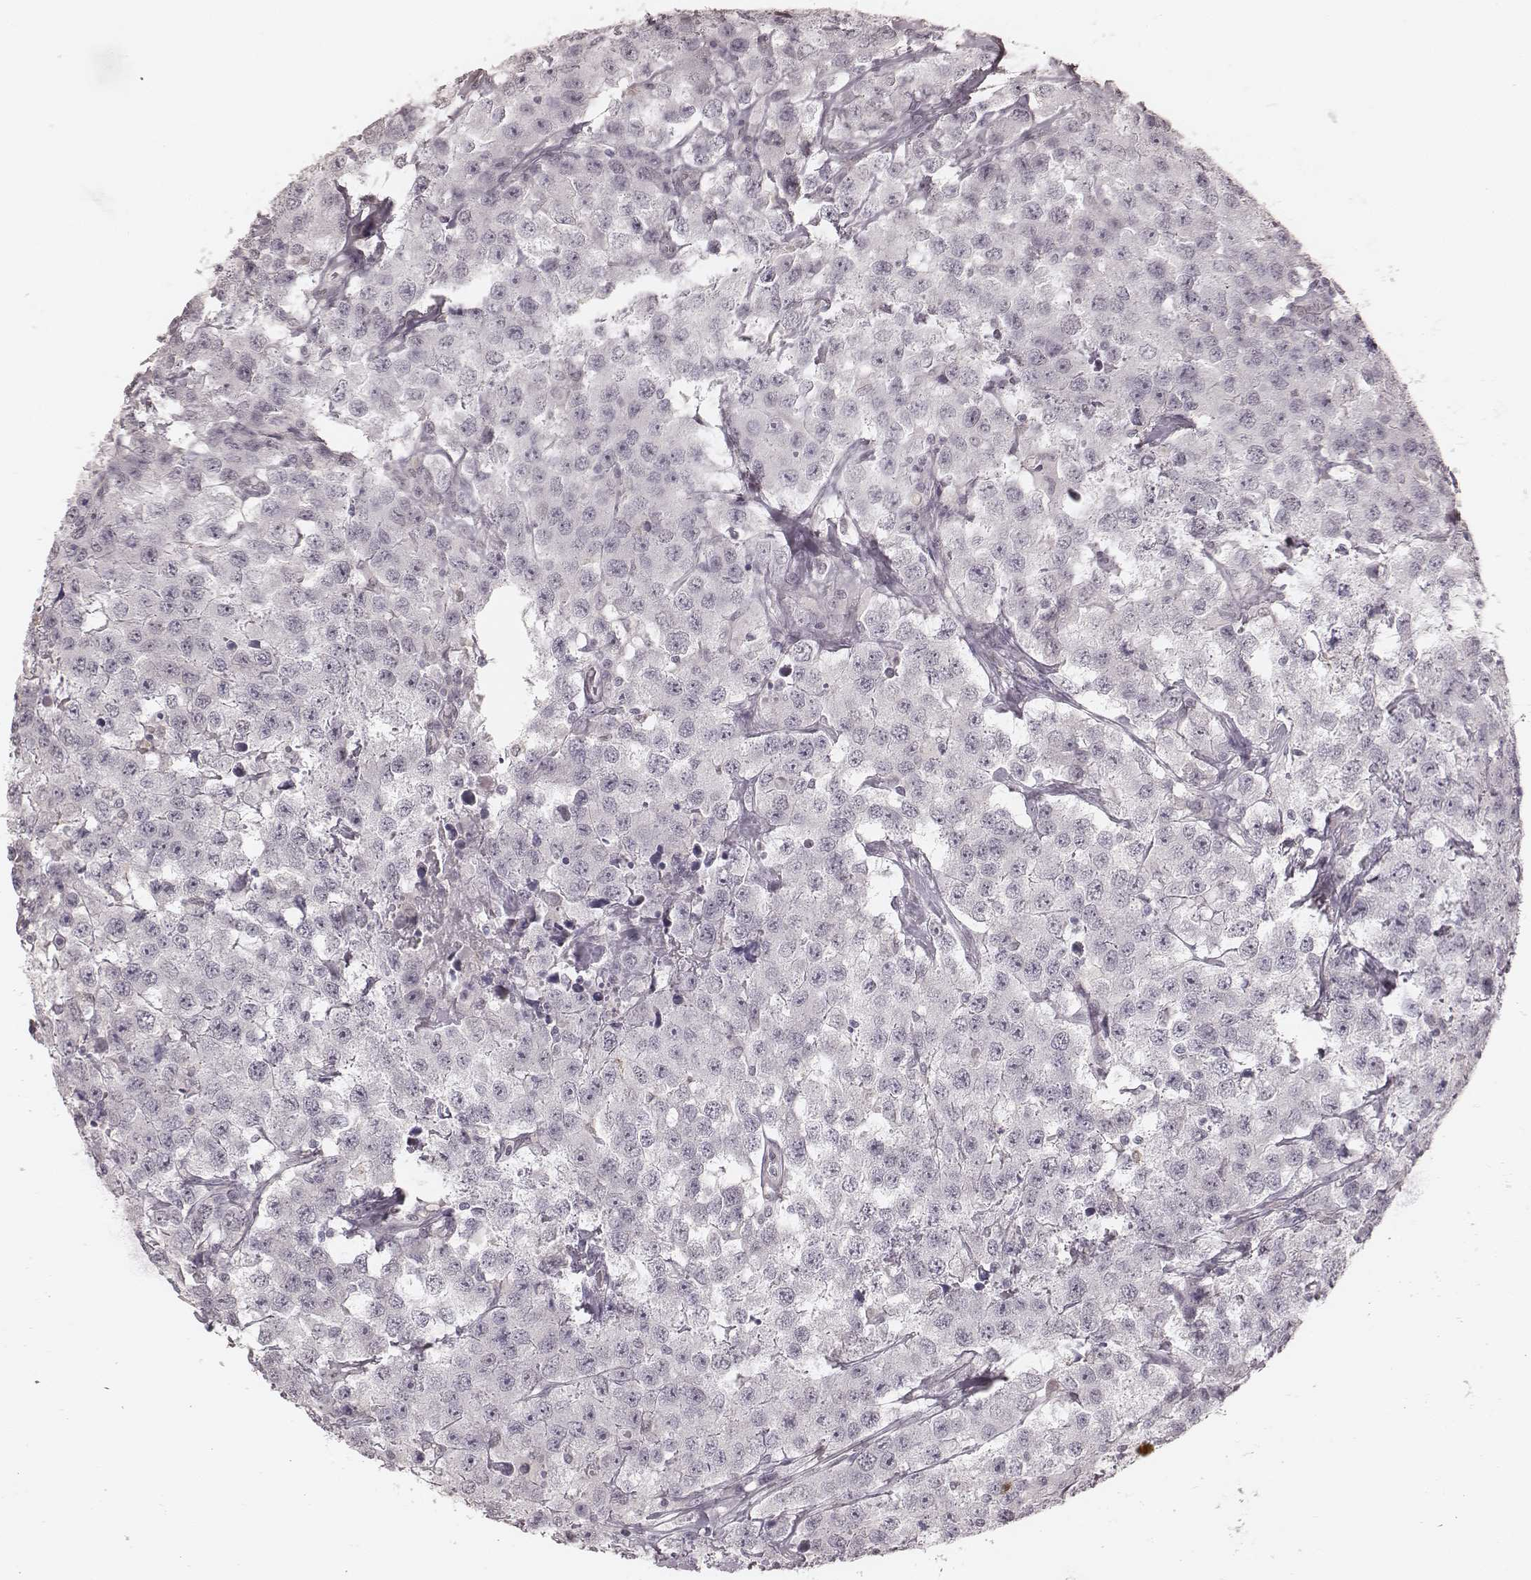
{"staining": {"intensity": "negative", "quantity": "none", "location": "none"}, "tissue": "testis cancer", "cell_type": "Tumor cells", "image_type": "cancer", "snomed": [{"axis": "morphology", "description": "Seminoma, NOS"}, {"axis": "topography", "description": "Testis"}], "caption": "Seminoma (testis) was stained to show a protein in brown. There is no significant expression in tumor cells.", "gene": "KITLG", "patient": {"sex": "male", "age": 52}}